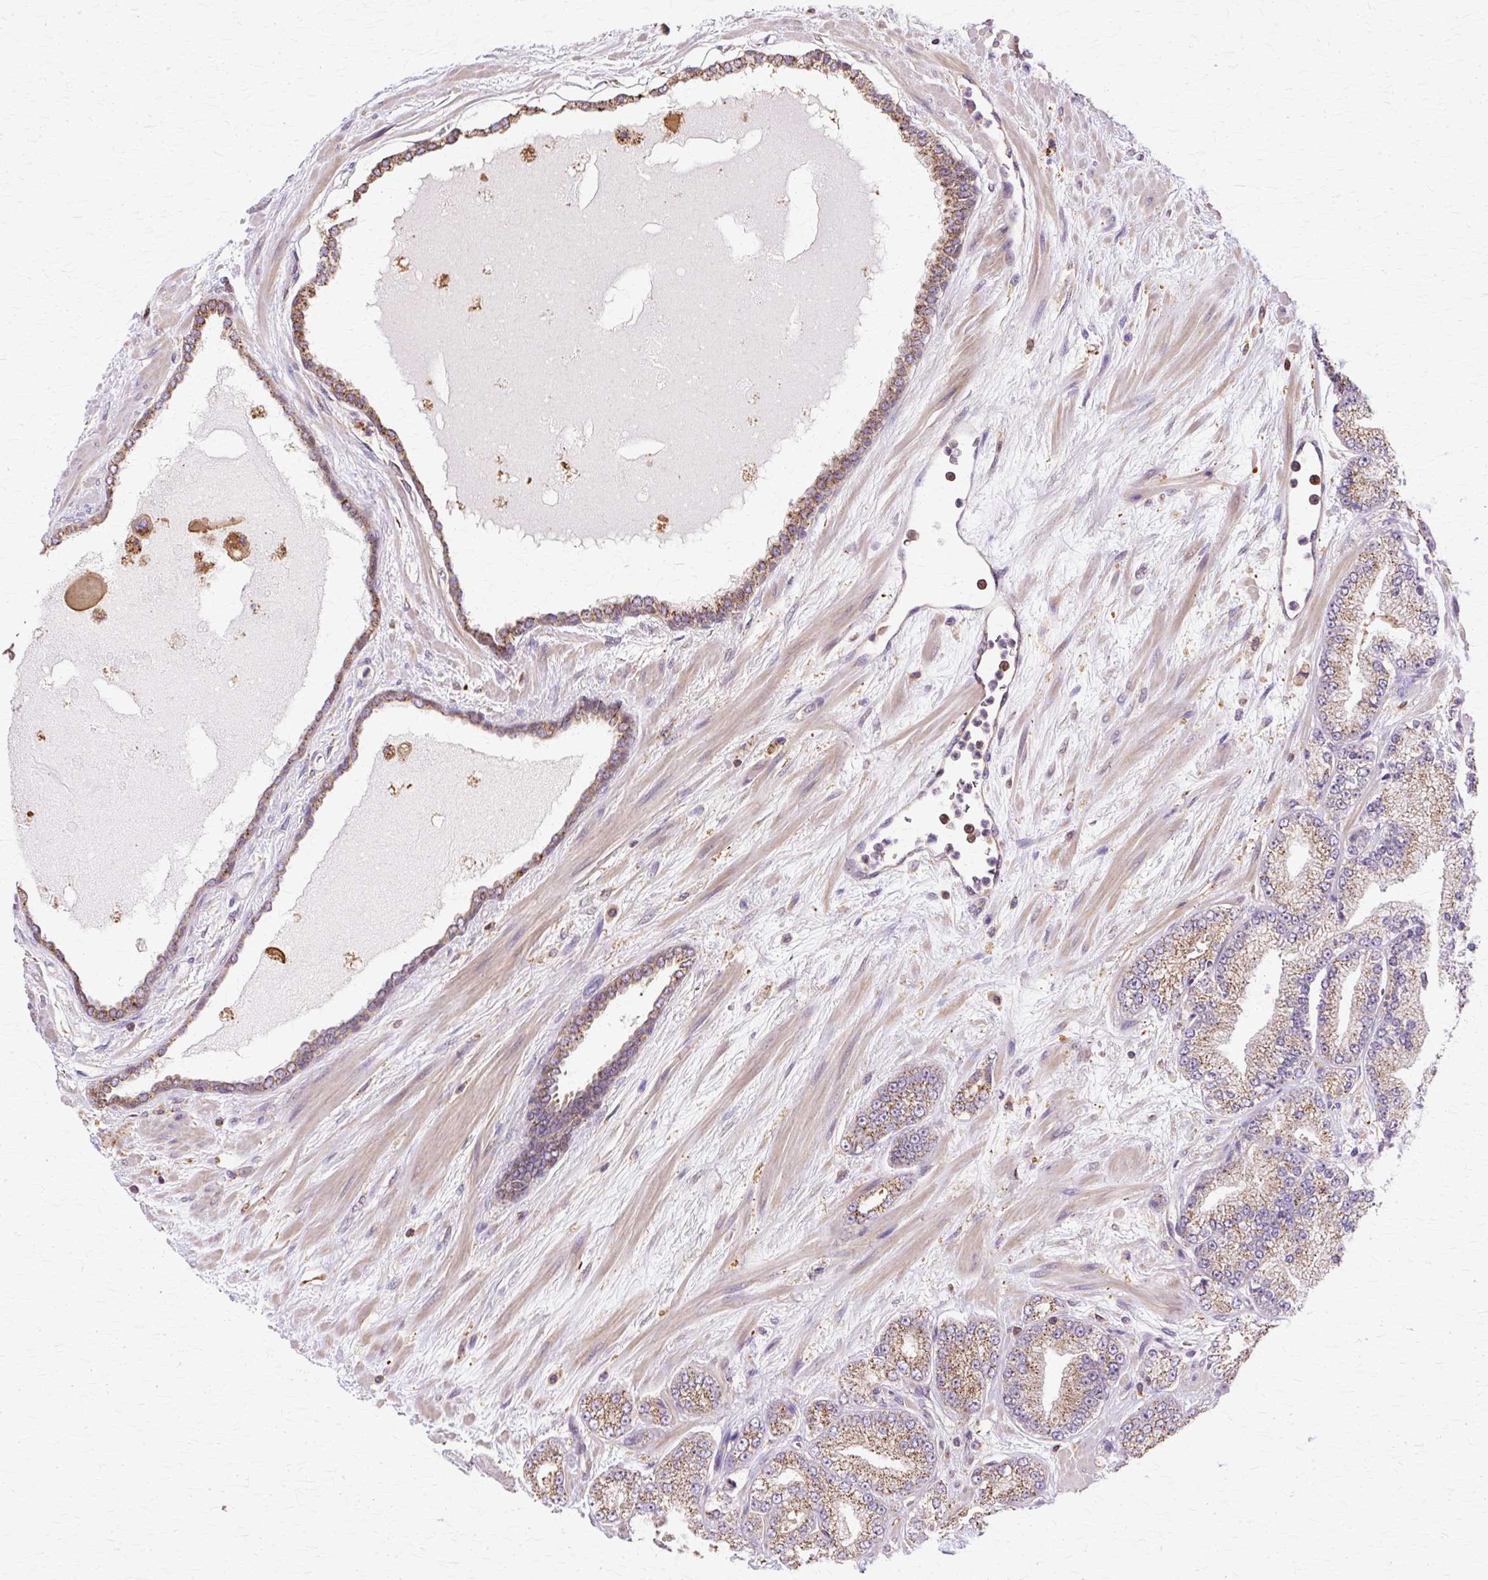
{"staining": {"intensity": "moderate", "quantity": ">75%", "location": "cytoplasmic/membranous"}, "tissue": "prostate cancer", "cell_type": "Tumor cells", "image_type": "cancer", "snomed": [{"axis": "morphology", "description": "Adenocarcinoma, High grade"}, {"axis": "topography", "description": "Prostate"}], "caption": "Immunohistochemistry of human prostate cancer shows medium levels of moderate cytoplasmic/membranous staining in about >75% of tumor cells. The staining is performed using DAB (3,3'-diaminobenzidine) brown chromogen to label protein expression. The nuclei are counter-stained blue using hematoxylin.", "gene": "COPB1", "patient": {"sex": "male", "age": 68}}